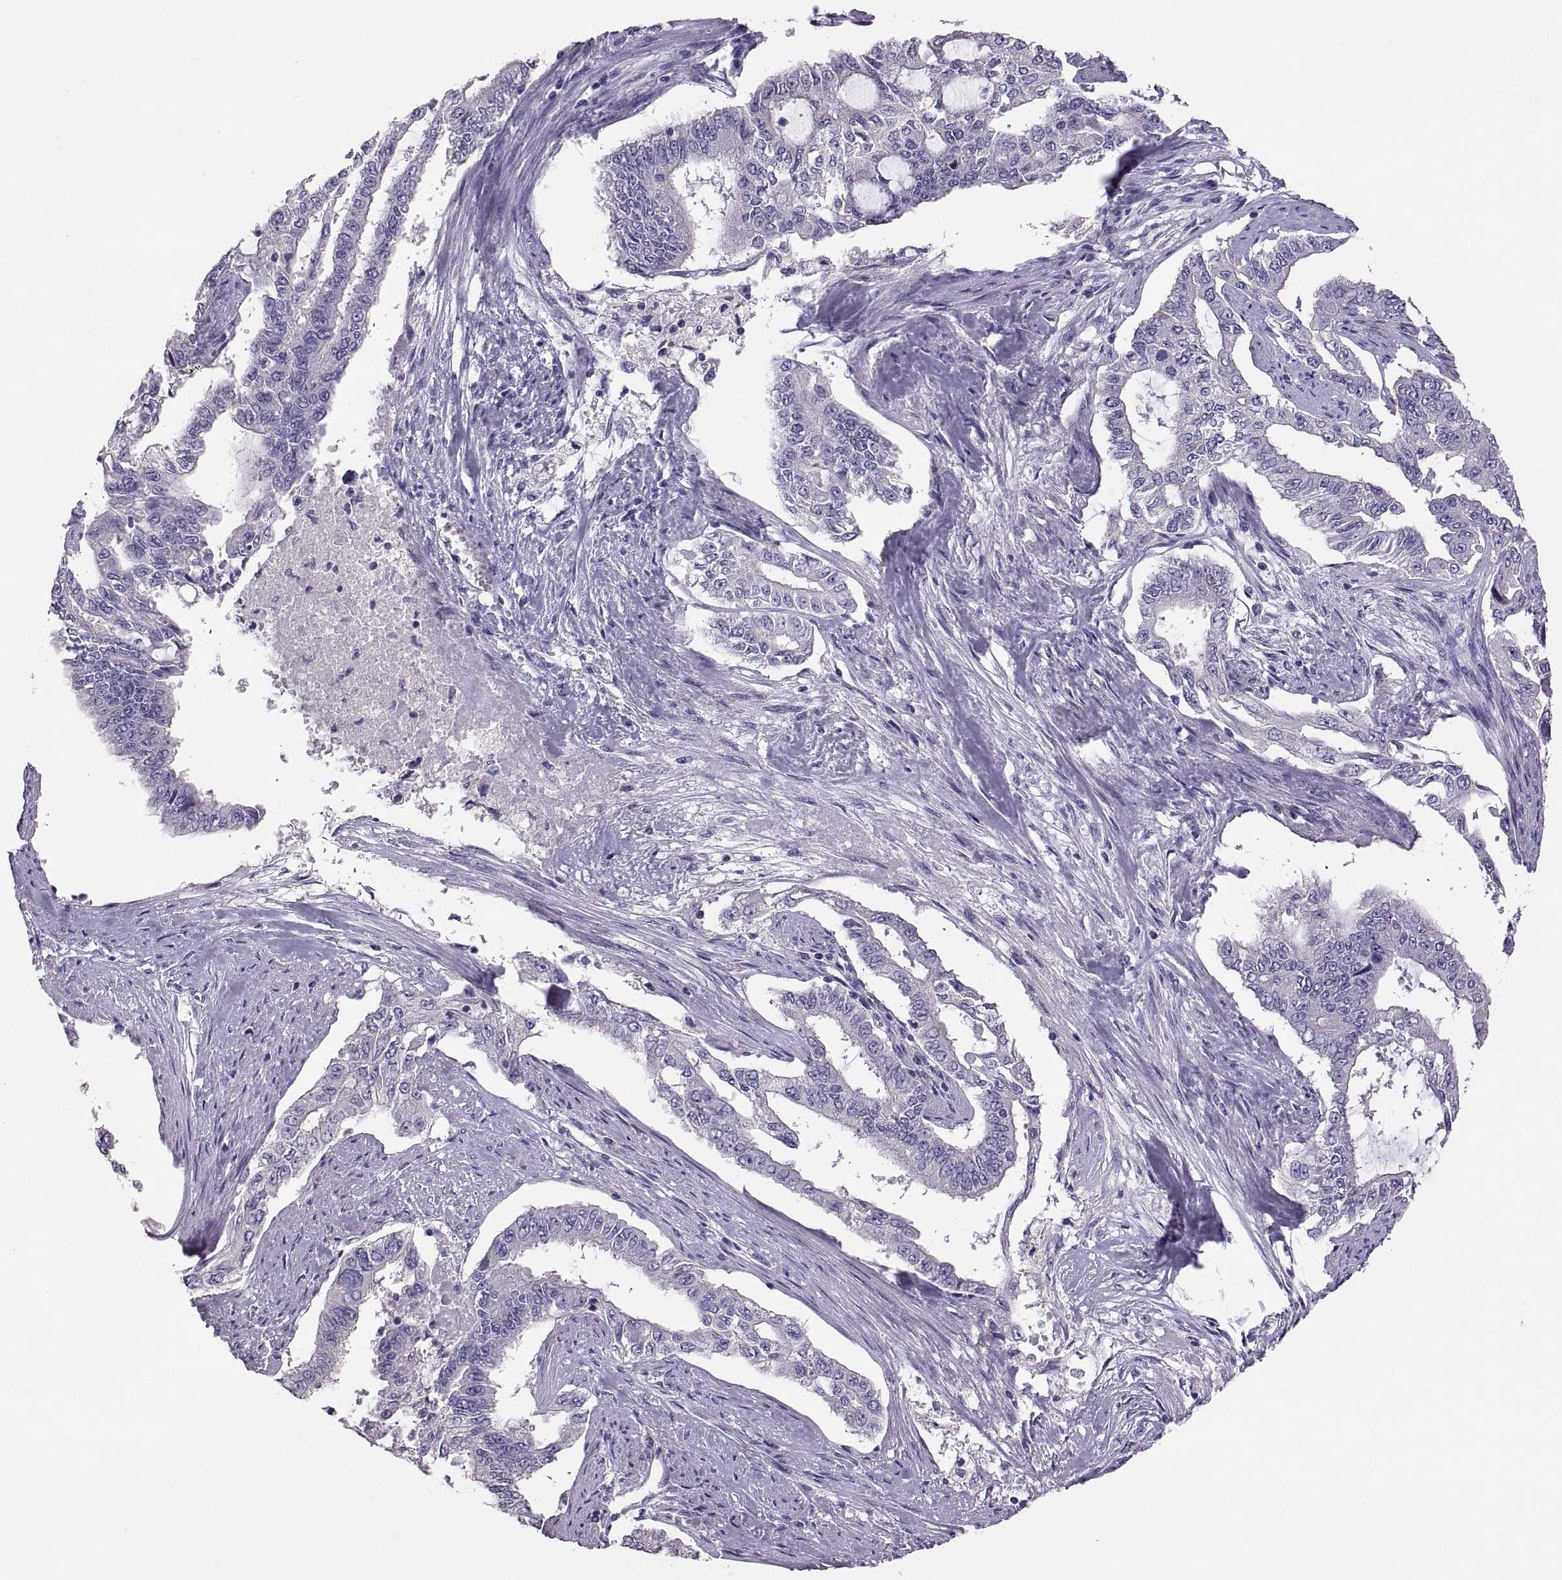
{"staining": {"intensity": "negative", "quantity": "none", "location": "none"}, "tissue": "endometrial cancer", "cell_type": "Tumor cells", "image_type": "cancer", "snomed": [{"axis": "morphology", "description": "Adenocarcinoma, NOS"}, {"axis": "topography", "description": "Uterus"}], "caption": "The IHC histopathology image has no significant staining in tumor cells of endometrial adenocarcinoma tissue.", "gene": "TBX19", "patient": {"sex": "female", "age": 59}}